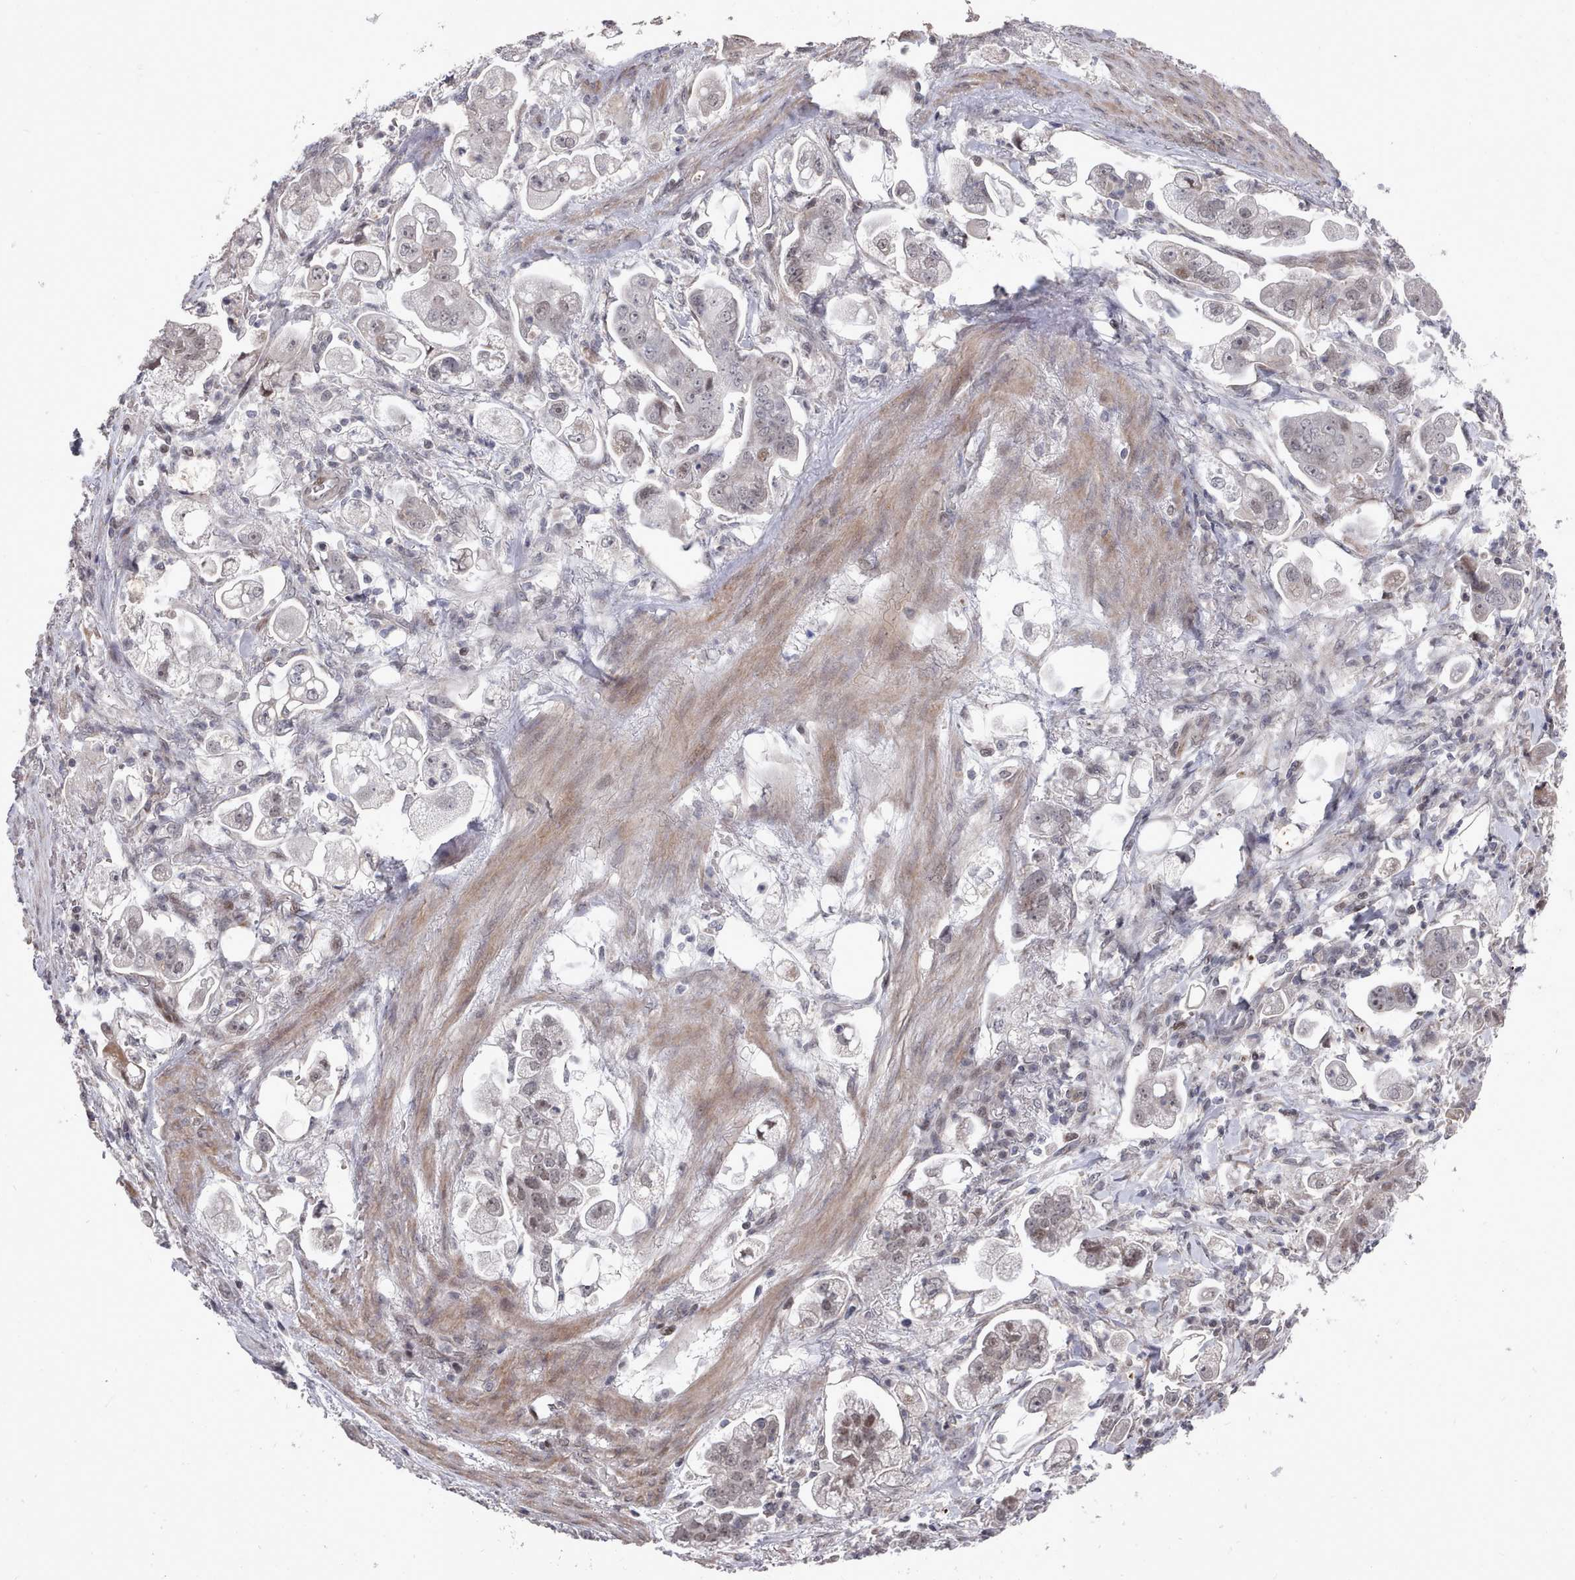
{"staining": {"intensity": "negative", "quantity": "none", "location": "none"}, "tissue": "stomach cancer", "cell_type": "Tumor cells", "image_type": "cancer", "snomed": [{"axis": "morphology", "description": "Adenocarcinoma, NOS"}, {"axis": "topography", "description": "Stomach"}], "caption": "Stomach cancer (adenocarcinoma) stained for a protein using immunohistochemistry (IHC) reveals no staining tumor cells.", "gene": "CPSF4", "patient": {"sex": "male", "age": 62}}